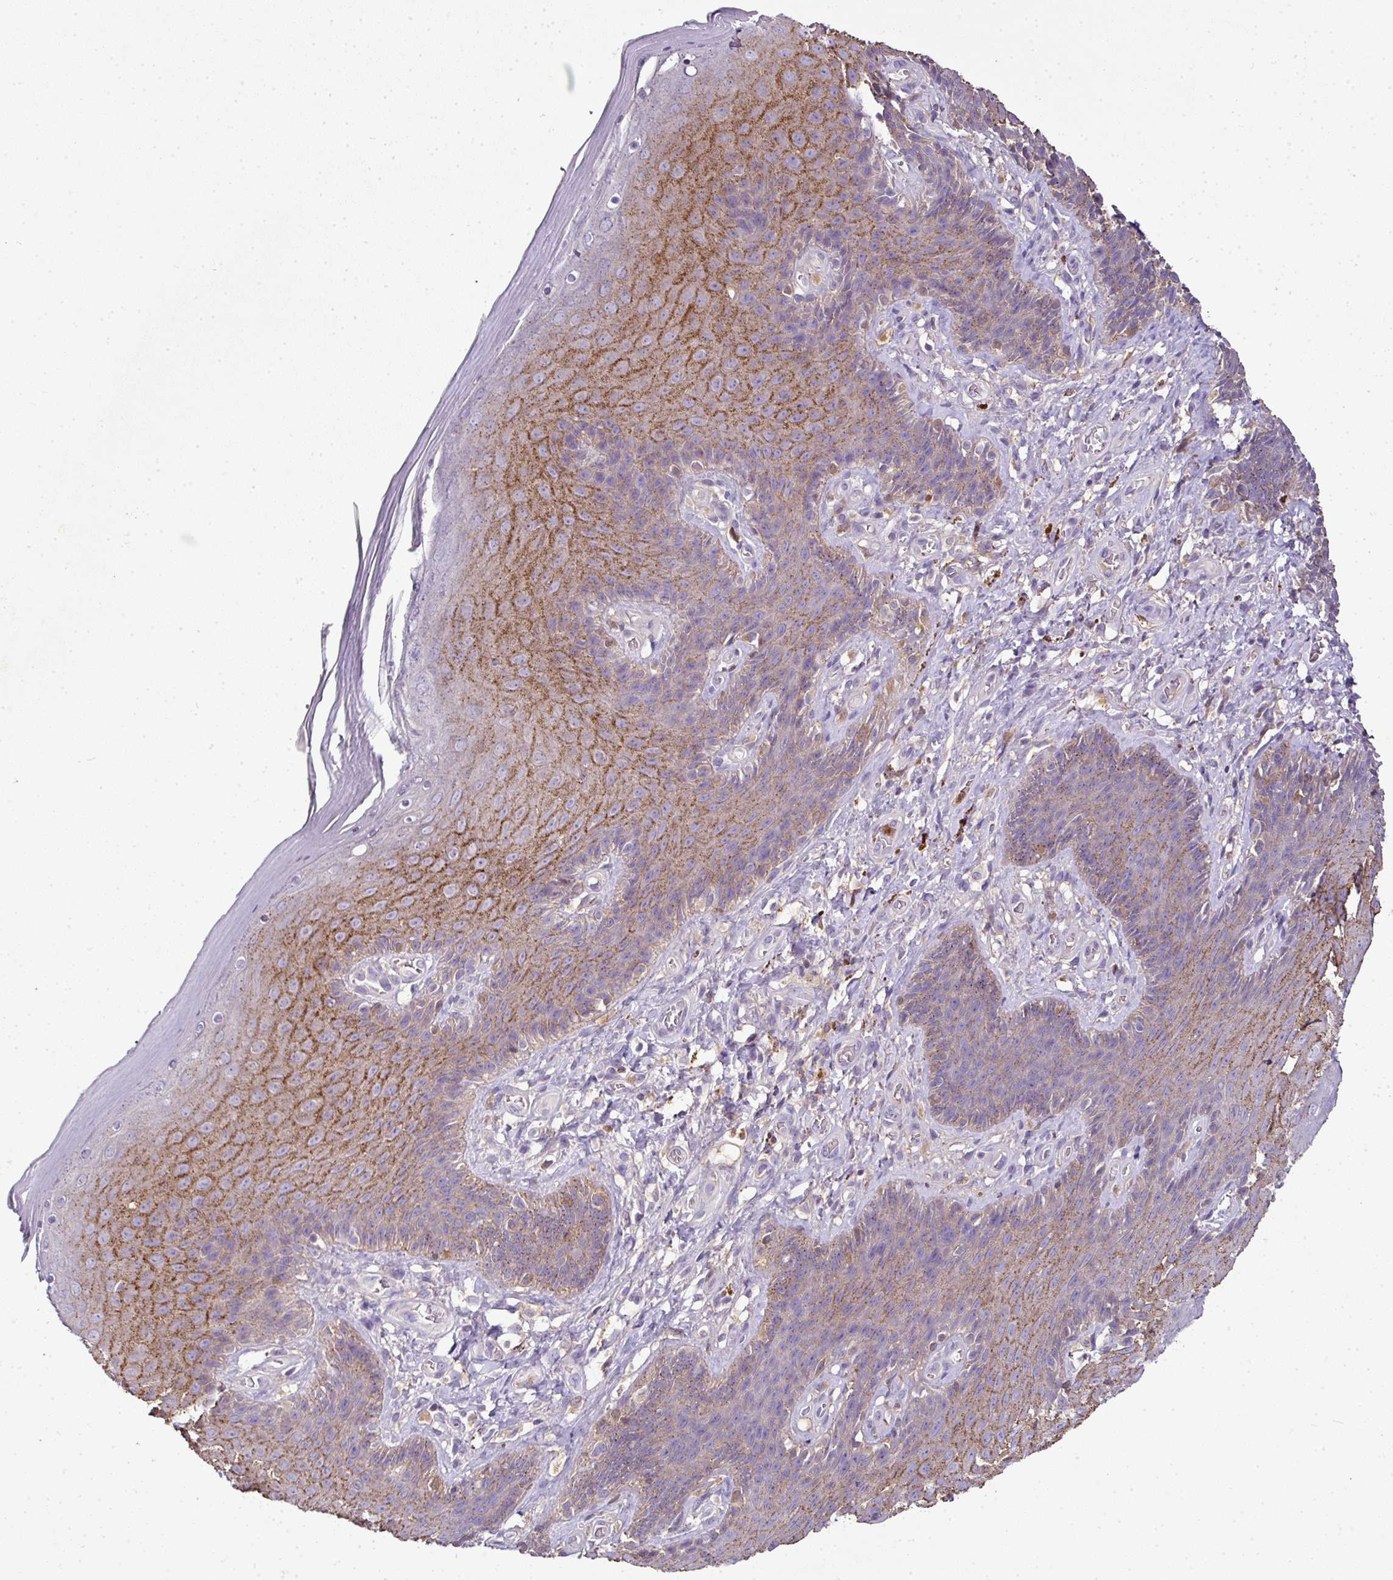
{"staining": {"intensity": "moderate", "quantity": "25%-75%", "location": "cytoplasmic/membranous"}, "tissue": "skin", "cell_type": "Epidermal cells", "image_type": "normal", "snomed": [{"axis": "morphology", "description": "Normal tissue, NOS"}, {"axis": "topography", "description": "Anal"}, {"axis": "topography", "description": "Peripheral nerve tissue"}], "caption": "The photomicrograph shows staining of normal skin, revealing moderate cytoplasmic/membranous protein staining (brown color) within epidermal cells. The staining is performed using DAB (3,3'-diaminobenzidine) brown chromogen to label protein expression. The nuclei are counter-stained blue using hematoxylin.", "gene": "CAB39L", "patient": {"sex": "male", "age": 53}}